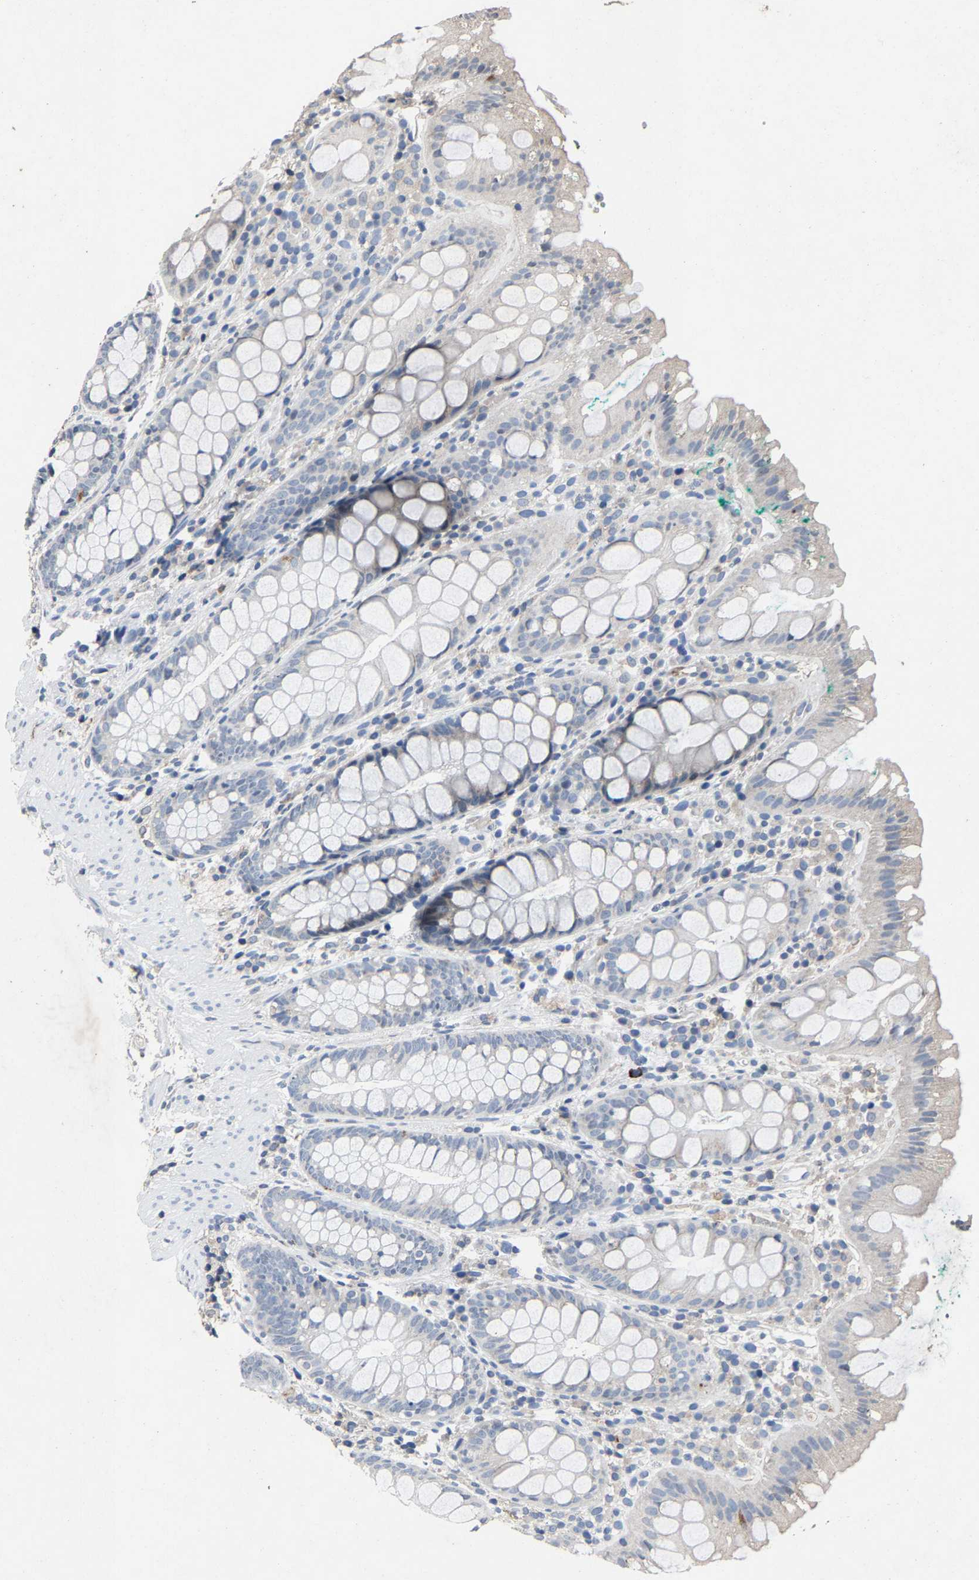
{"staining": {"intensity": "negative", "quantity": "none", "location": "none"}, "tissue": "rectum", "cell_type": "Glandular cells", "image_type": "normal", "snomed": [{"axis": "morphology", "description": "Normal tissue, NOS"}, {"axis": "topography", "description": "Rectum"}], "caption": "This is an immunohistochemistry (IHC) photomicrograph of normal human rectum. There is no staining in glandular cells.", "gene": "PCNX2", "patient": {"sex": "female", "age": 65}}